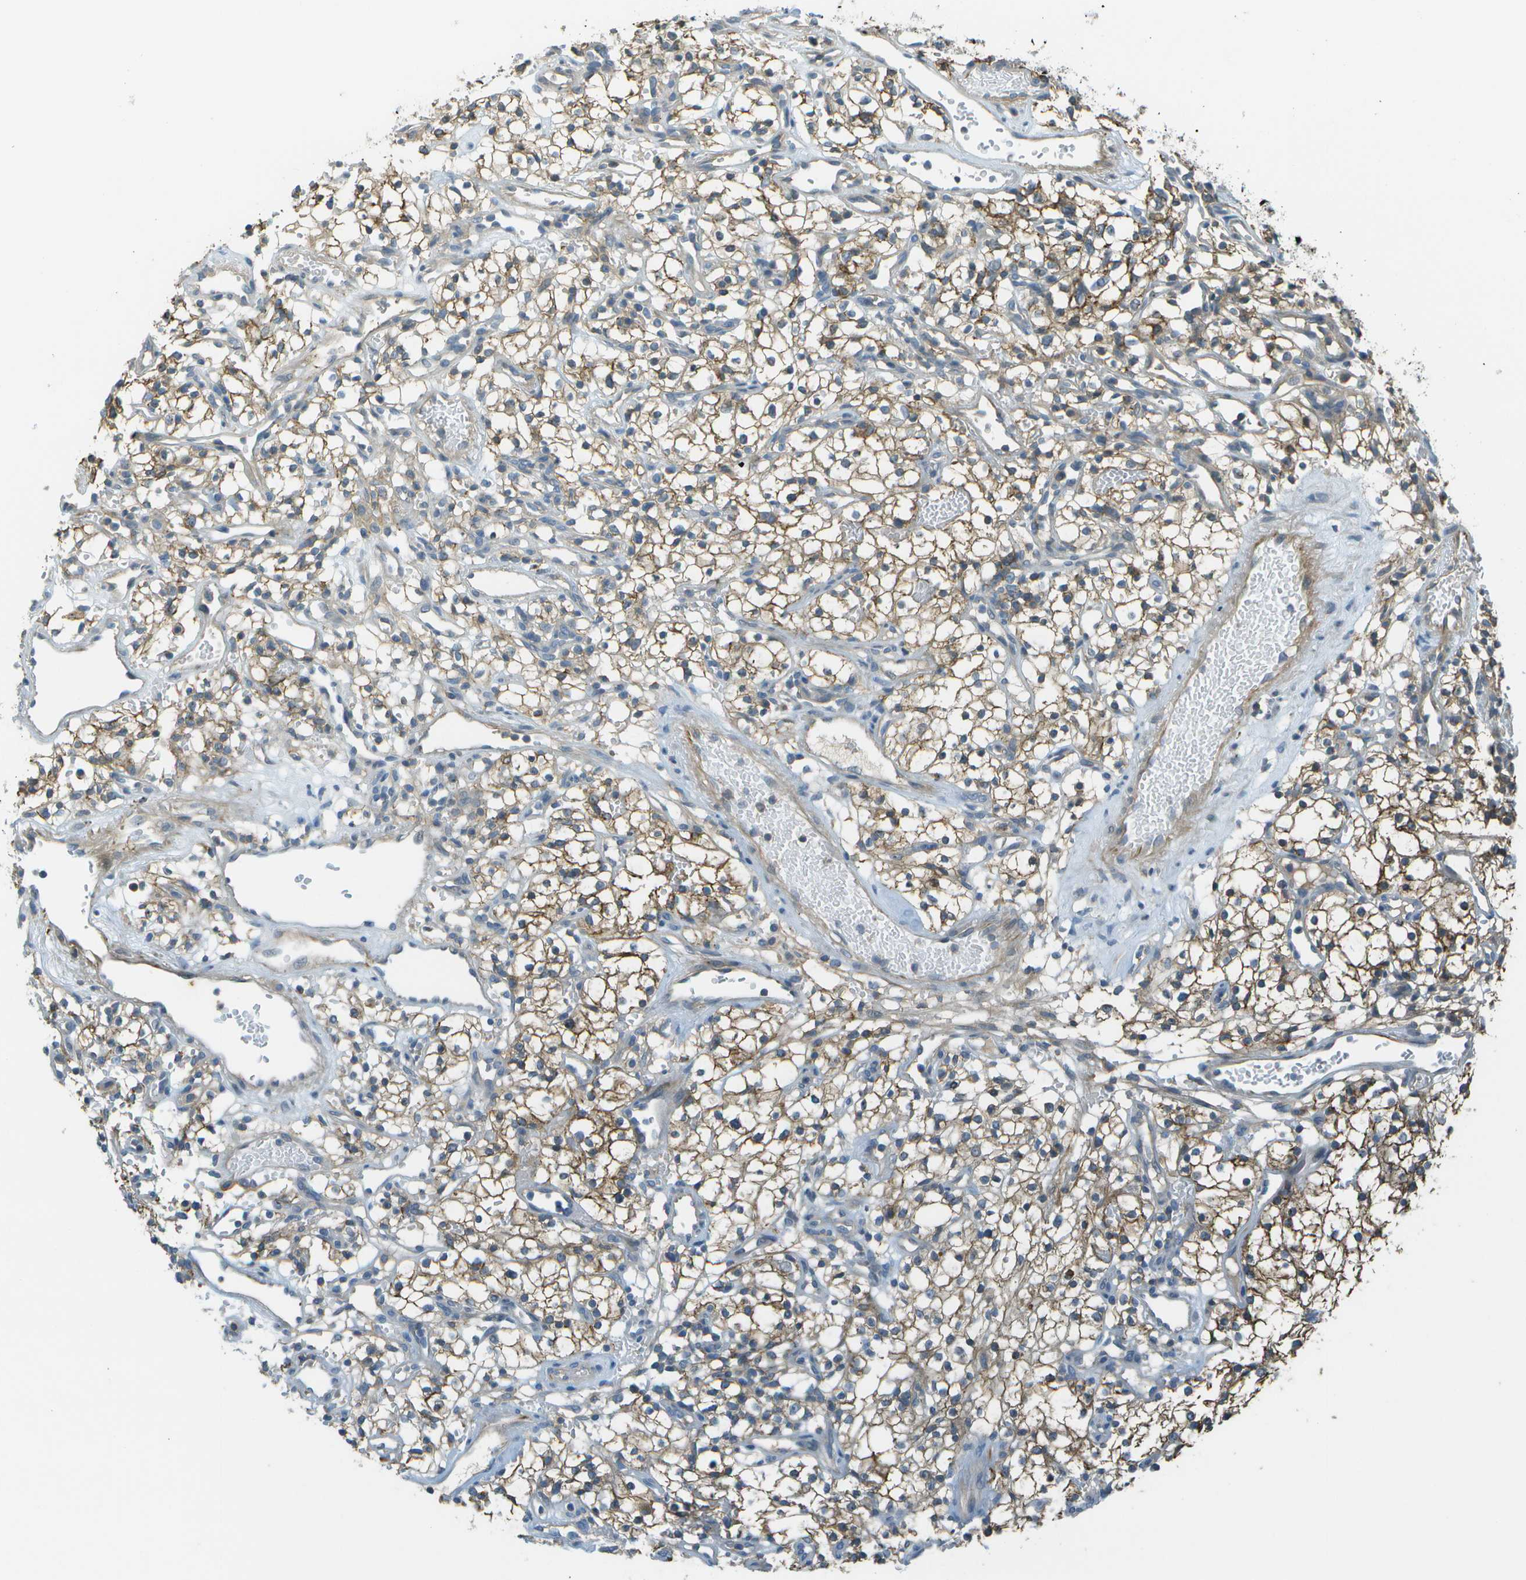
{"staining": {"intensity": "moderate", "quantity": ">75%", "location": "cytoplasmic/membranous"}, "tissue": "renal cancer", "cell_type": "Tumor cells", "image_type": "cancer", "snomed": [{"axis": "morphology", "description": "Adenocarcinoma, NOS"}, {"axis": "topography", "description": "Kidney"}], "caption": "A brown stain shows moderate cytoplasmic/membranous expression of a protein in human adenocarcinoma (renal) tumor cells.", "gene": "LRRC66", "patient": {"sex": "male", "age": 59}}